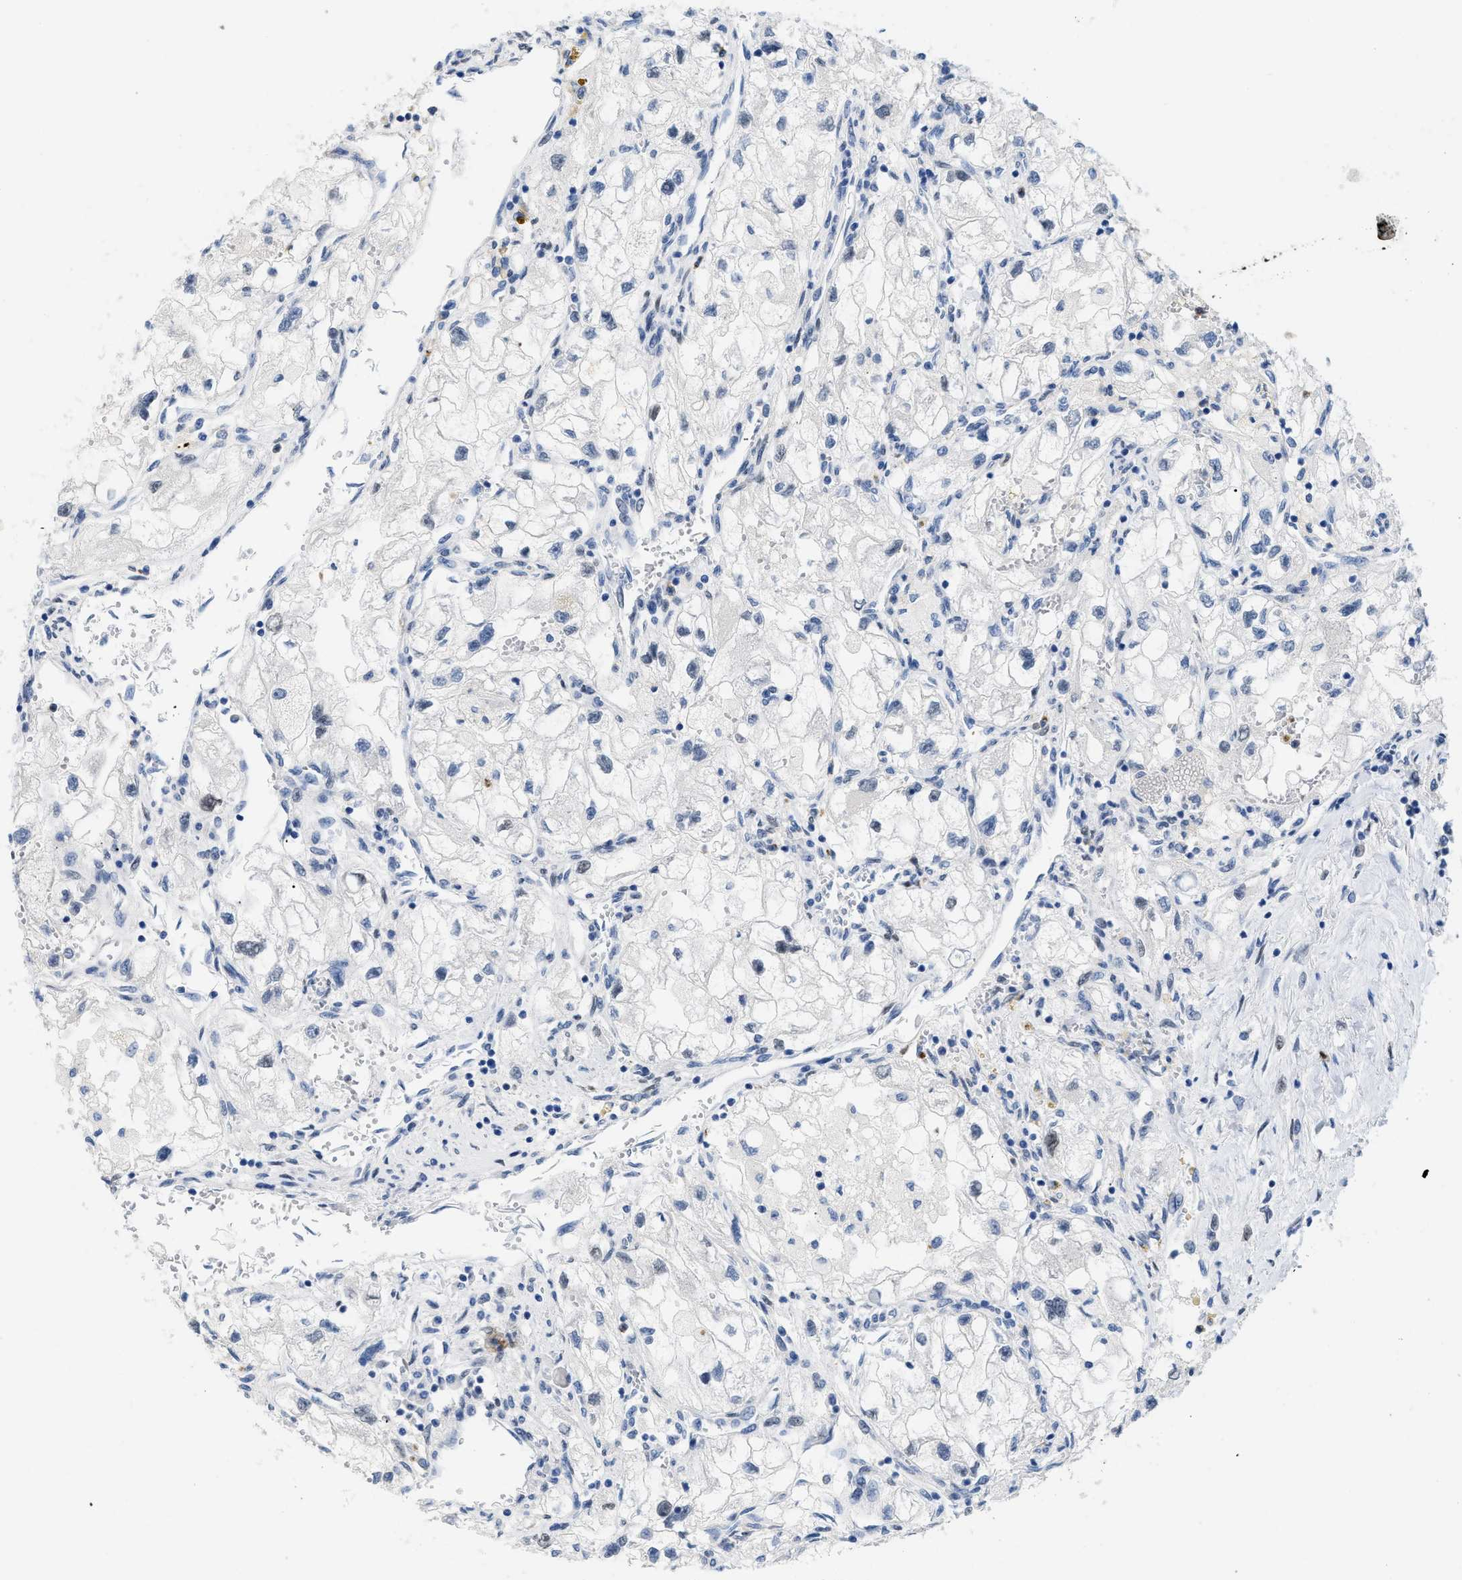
{"staining": {"intensity": "negative", "quantity": "none", "location": "none"}, "tissue": "renal cancer", "cell_type": "Tumor cells", "image_type": "cancer", "snomed": [{"axis": "morphology", "description": "Adenocarcinoma, NOS"}, {"axis": "topography", "description": "Kidney"}], "caption": "This photomicrograph is of renal cancer stained with immunohistochemistry to label a protein in brown with the nuclei are counter-stained blue. There is no positivity in tumor cells.", "gene": "NFIX", "patient": {"sex": "female", "age": 70}}